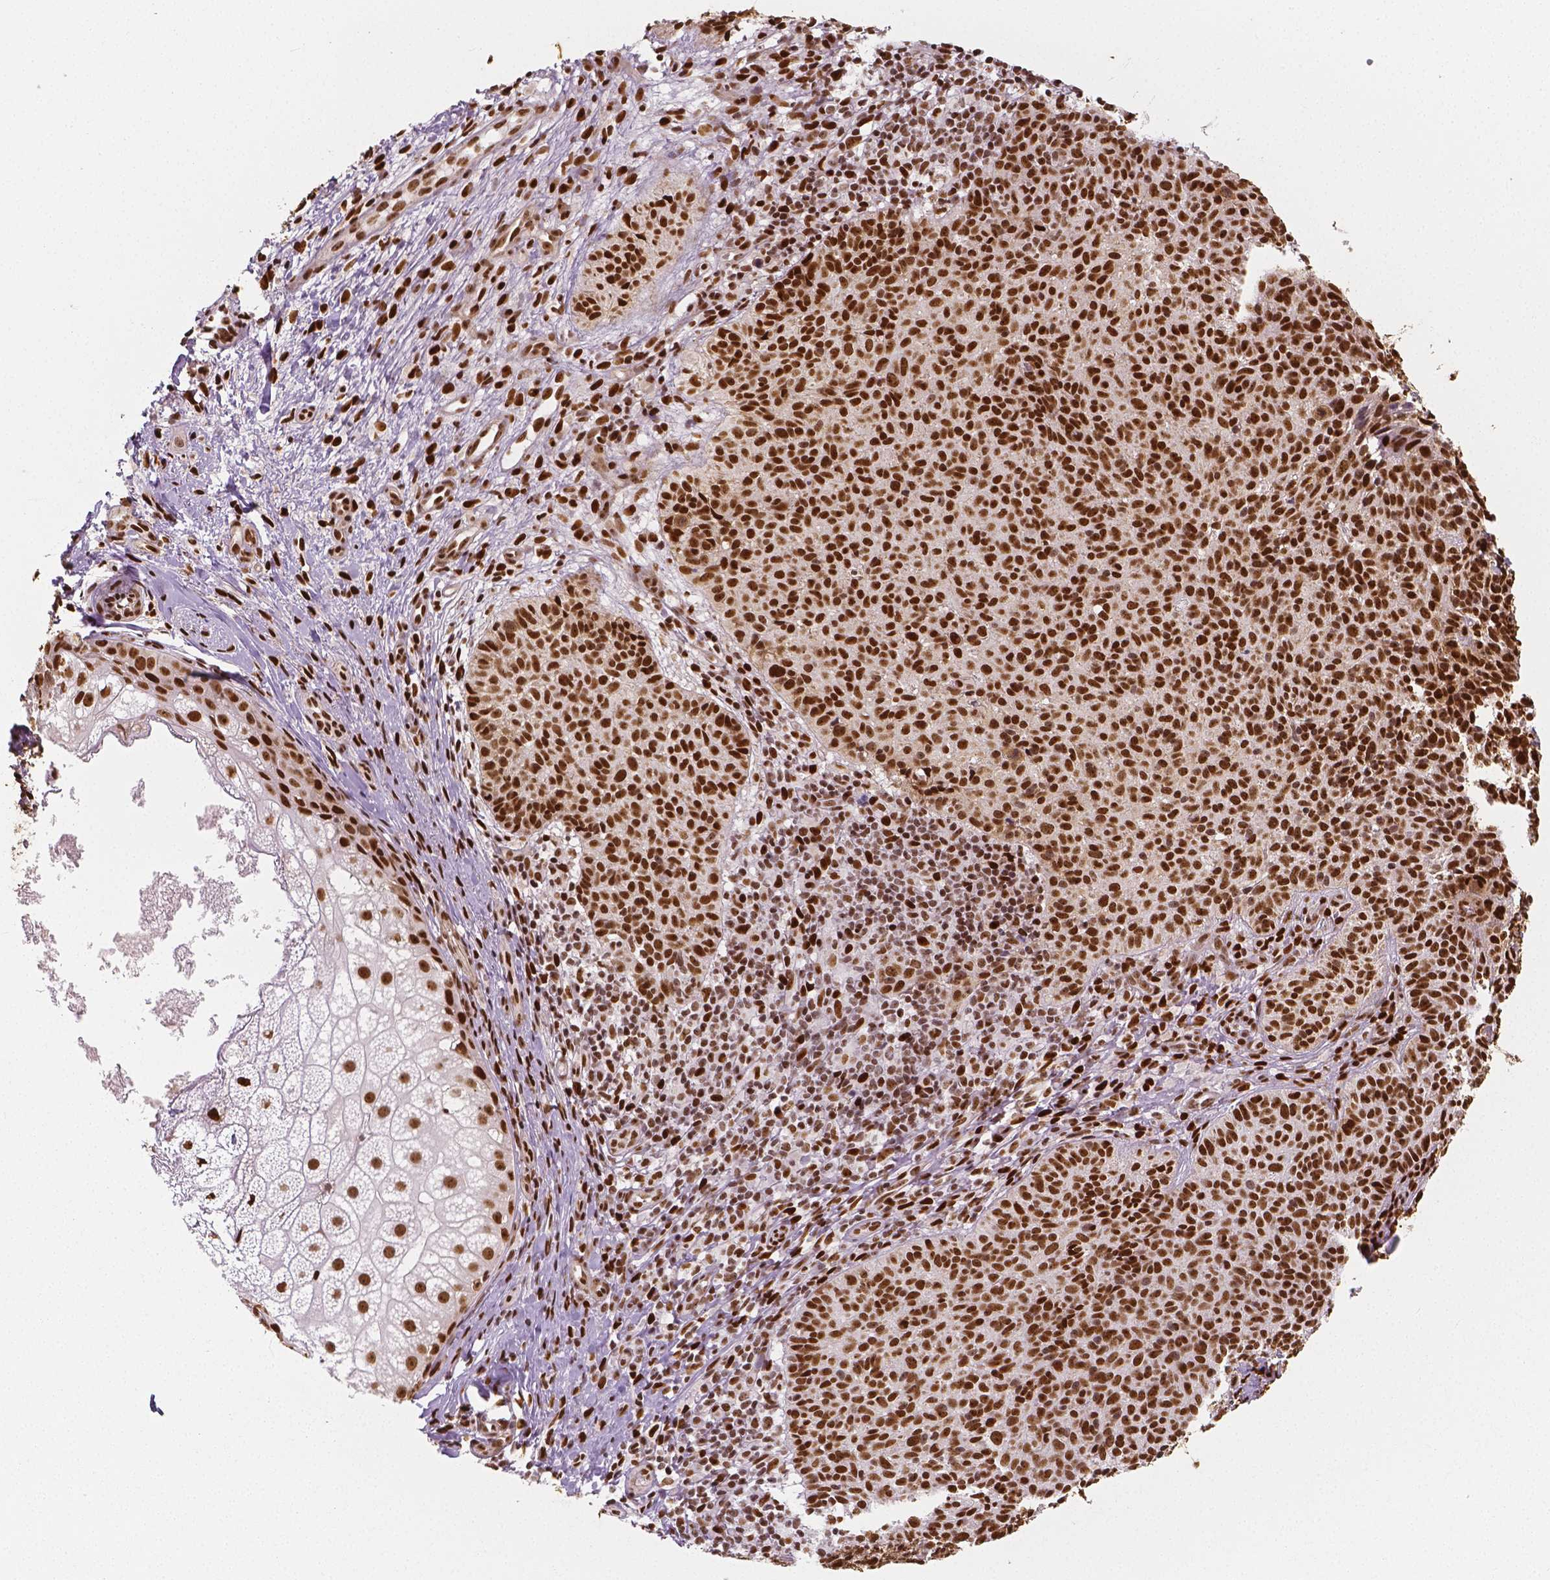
{"staining": {"intensity": "strong", "quantity": ">75%", "location": "nuclear"}, "tissue": "skin cancer", "cell_type": "Tumor cells", "image_type": "cancer", "snomed": [{"axis": "morphology", "description": "Basal cell carcinoma"}, {"axis": "topography", "description": "Skin"}], "caption": "Protein expression by immunohistochemistry reveals strong nuclear staining in about >75% of tumor cells in skin basal cell carcinoma.", "gene": "NUCKS1", "patient": {"sex": "male", "age": 57}}